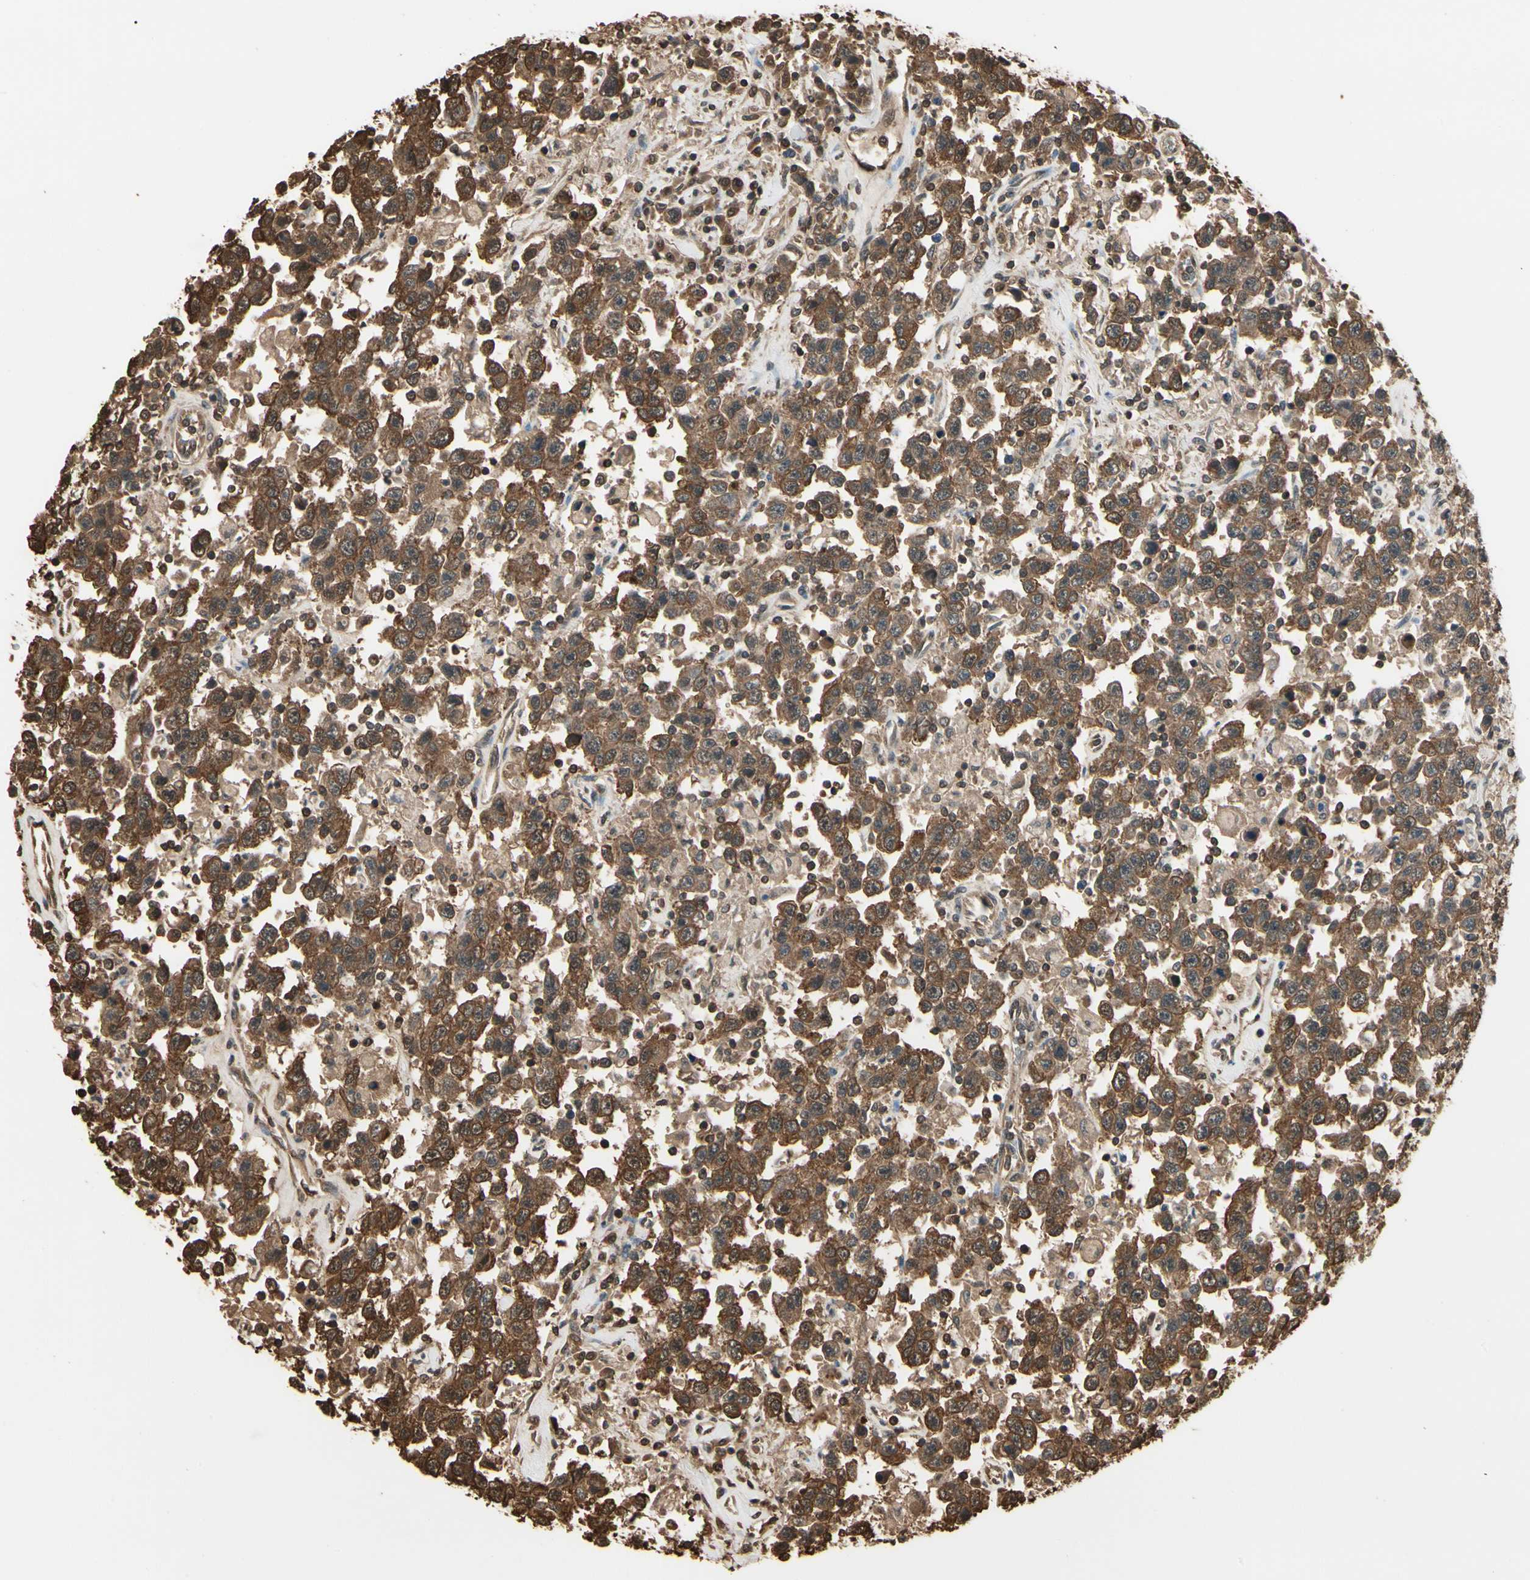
{"staining": {"intensity": "strong", "quantity": ">75%", "location": "cytoplasmic/membranous"}, "tissue": "testis cancer", "cell_type": "Tumor cells", "image_type": "cancer", "snomed": [{"axis": "morphology", "description": "Seminoma, NOS"}, {"axis": "topography", "description": "Testis"}], "caption": "Testis seminoma stained for a protein (brown) displays strong cytoplasmic/membranous positive staining in about >75% of tumor cells.", "gene": "YWHAE", "patient": {"sex": "male", "age": 41}}